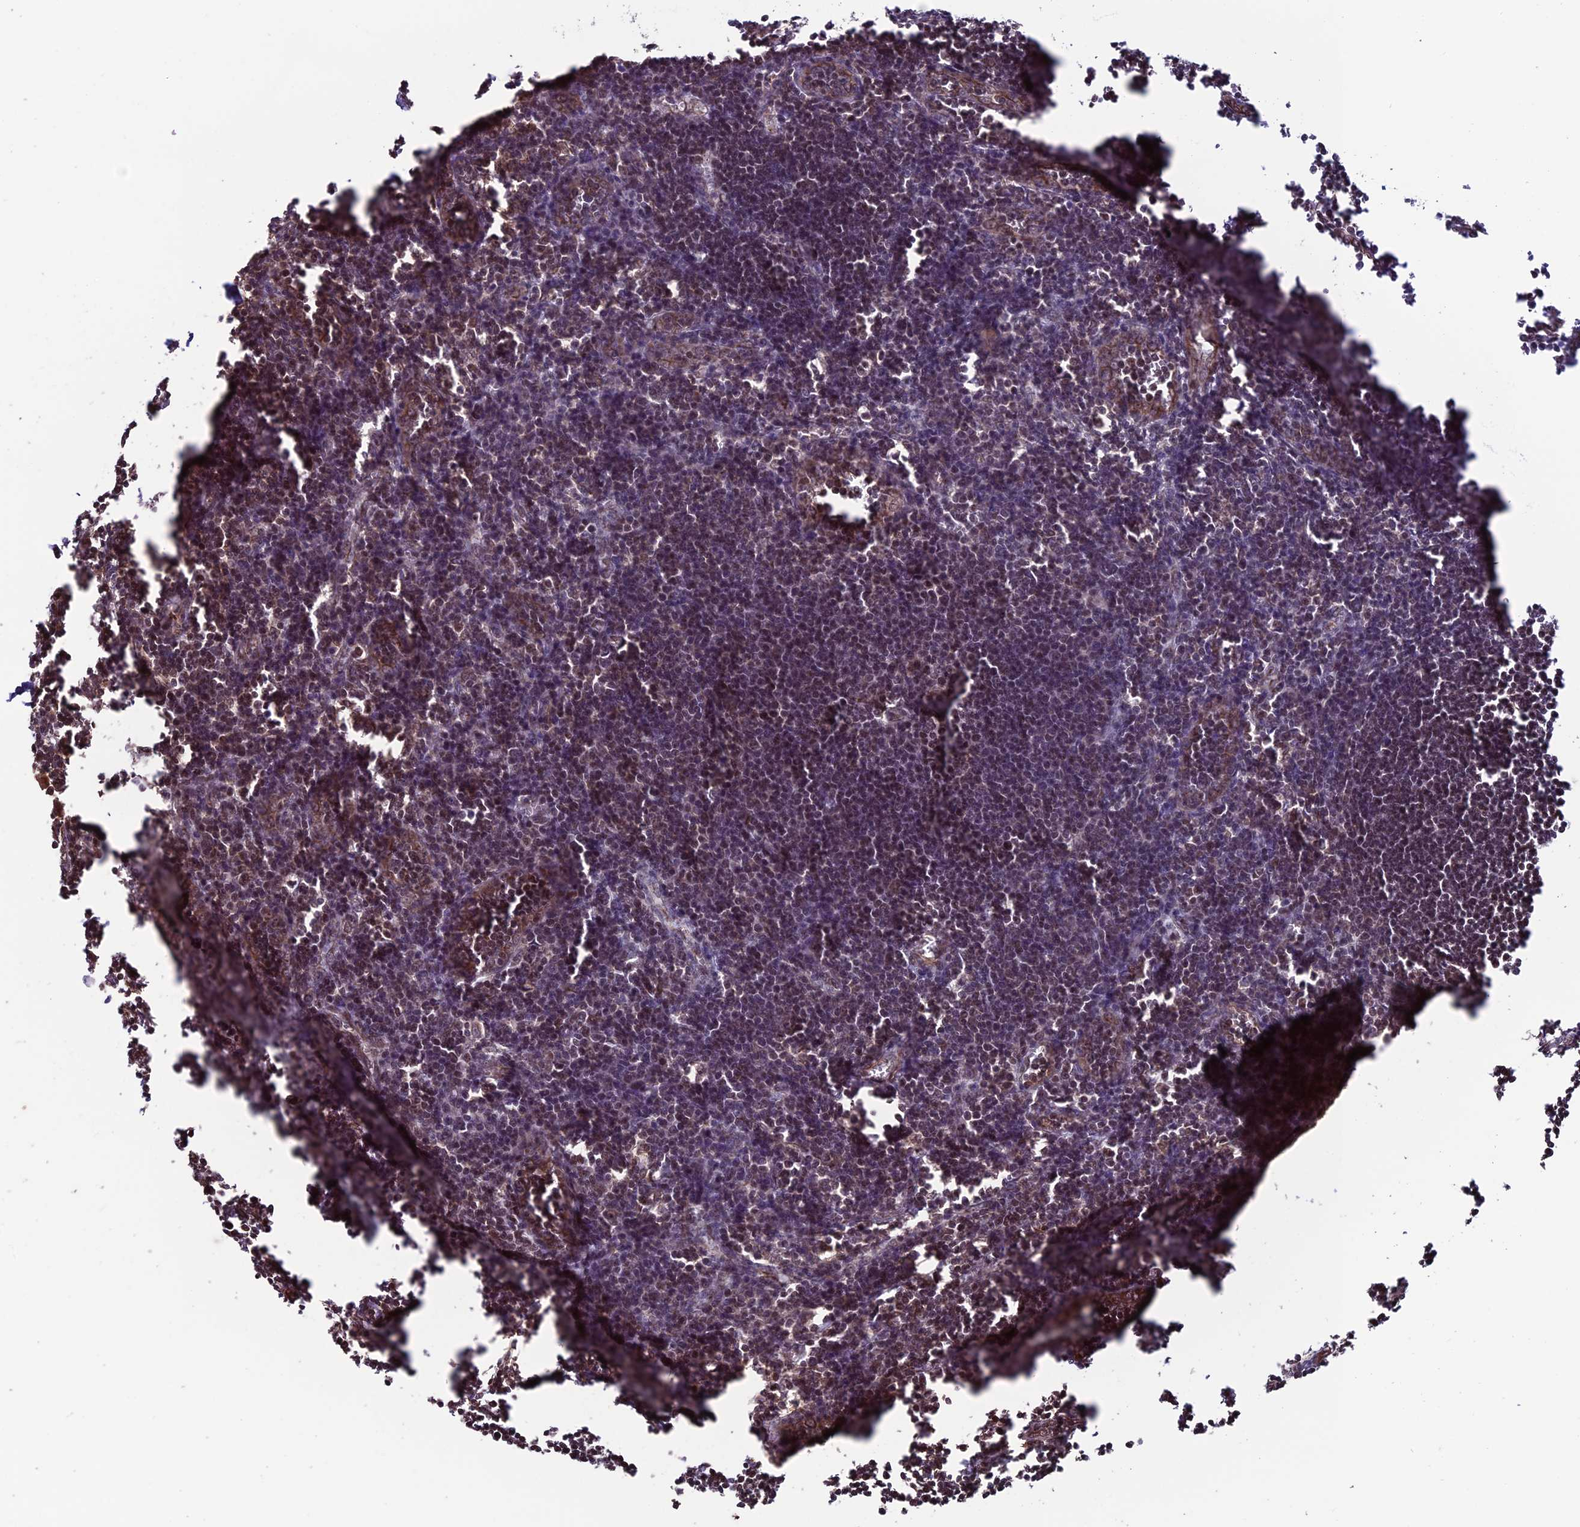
{"staining": {"intensity": "moderate", "quantity": ">75%", "location": "nuclear"}, "tissue": "lymph node", "cell_type": "Germinal center cells", "image_type": "normal", "snomed": [{"axis": "morphology", "description": "Normal tissue, NOS"}, {"axis": "morphology", "description": "Malignant melanoma, Metastatic site"}, {"axis": "topography", "description": "Lymph node"}], "caption": "The micrograph reveals immunohistochemical staining of benign lymph node. There is moderate nuclear positivity is present in about >75% of germinal center cells.", "gene": "CABIN1", "patient": {"sex": "male", "age": 41}}